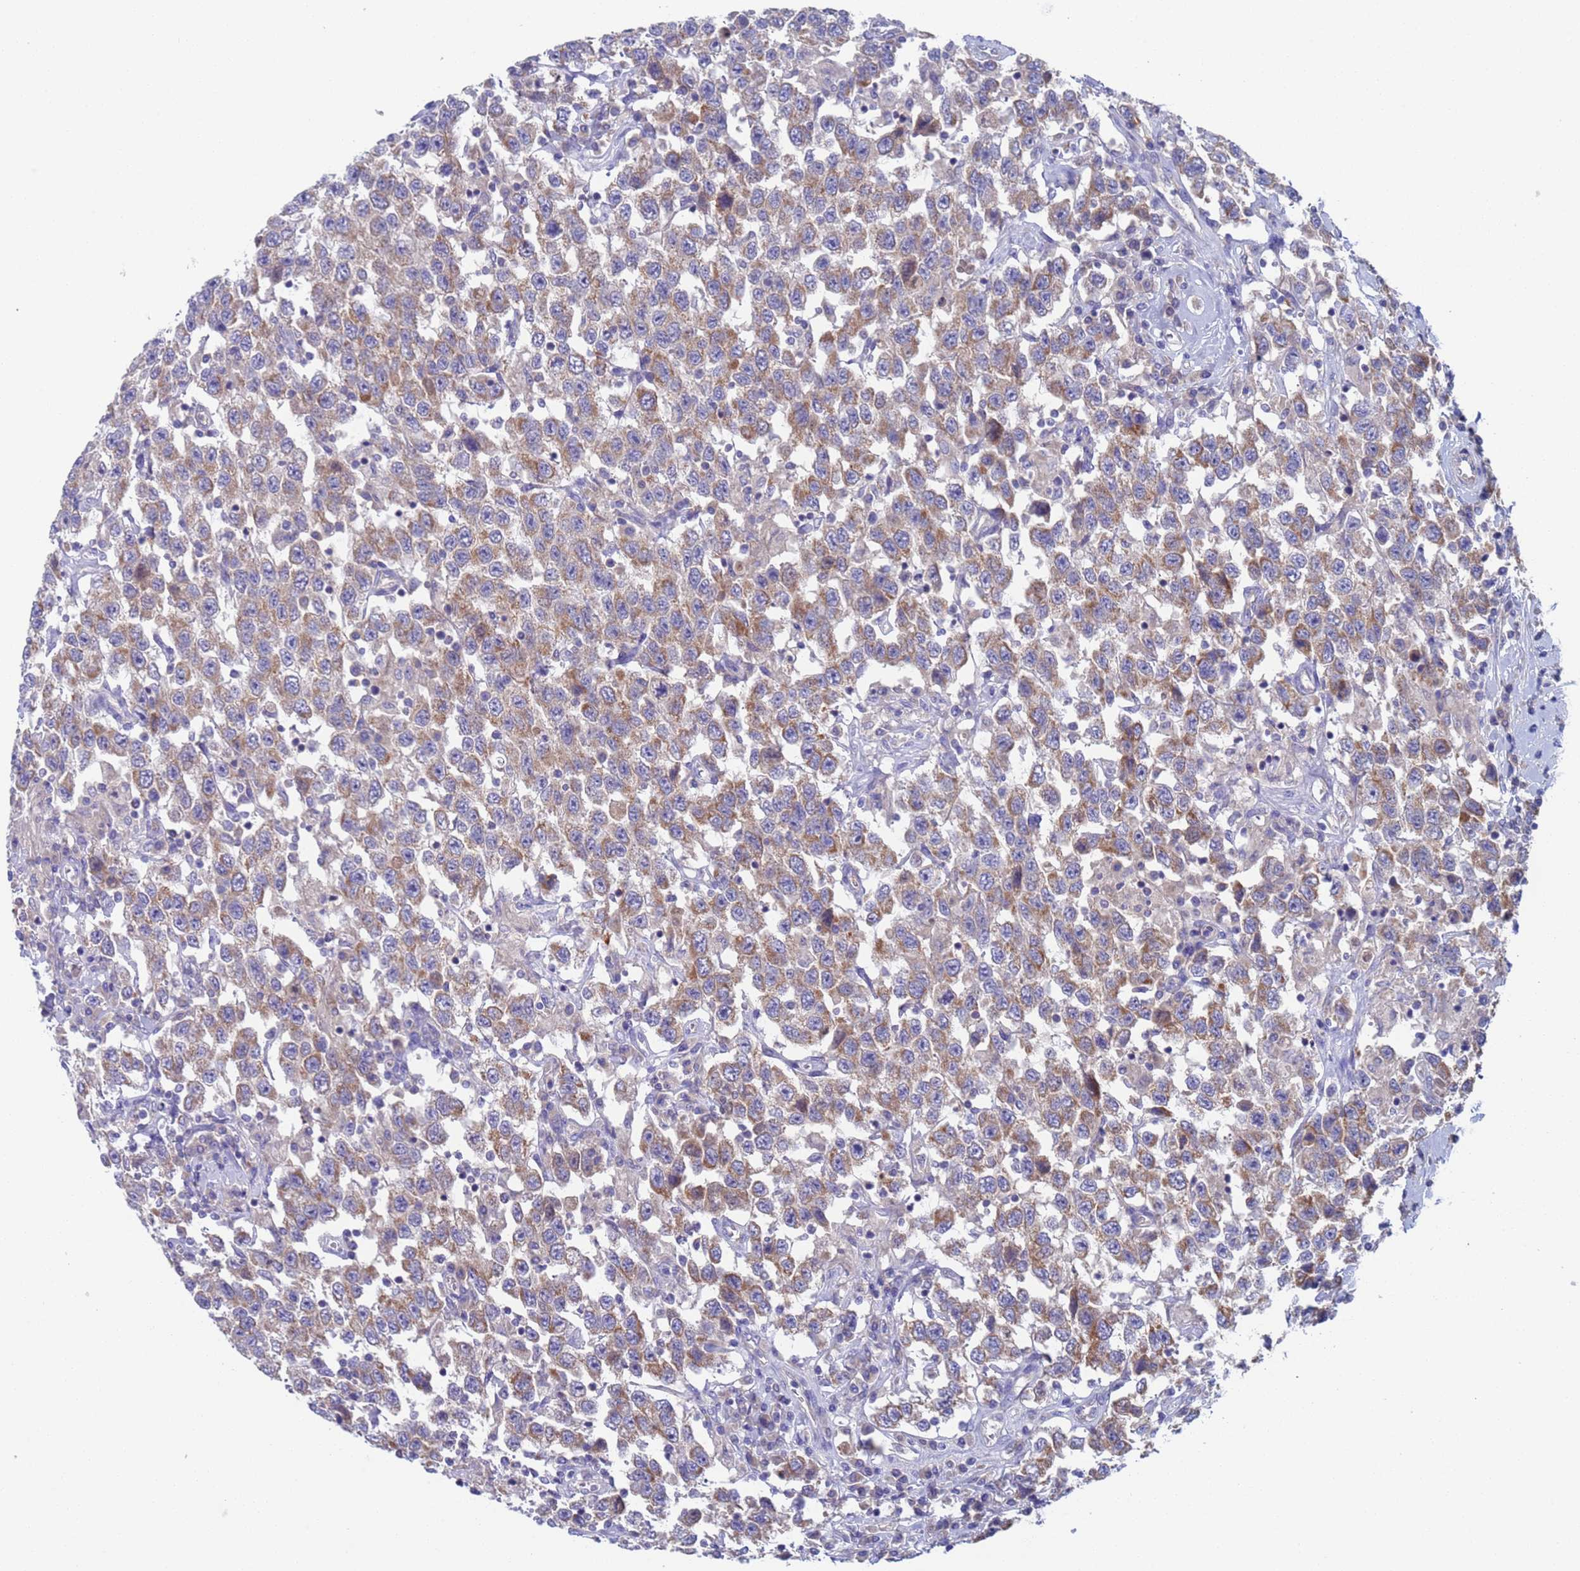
{"staining": {"intensity": "moderate", "quantity": "25%-75%", "location": "cytoplasmic/membranous"}, "tissue": "testis cancer", "cell_type": "Tumor cells", "image_type": "cancer", "snomed": [{"axis": "morphology", "description": "Seminoma, NOS"}, {"axis": "topography", "description": "Testis"}], "caption": "Immunohistochemistry (IHC) staining of seminoma (testis), which shows medium levels of moderate cytoplasmic/membranous expression in approximately 25%-75% of tumor cells indicating moderate cytoplasmic/membranous protein staining. The staining was performed using DAB (3,3'-diaminobenzidine) (brown) for protein detection and nuclei were counterstained in hematoxylin (blue).", "gene": "PET117", "patient": {"sex": "male", "age": 41}}